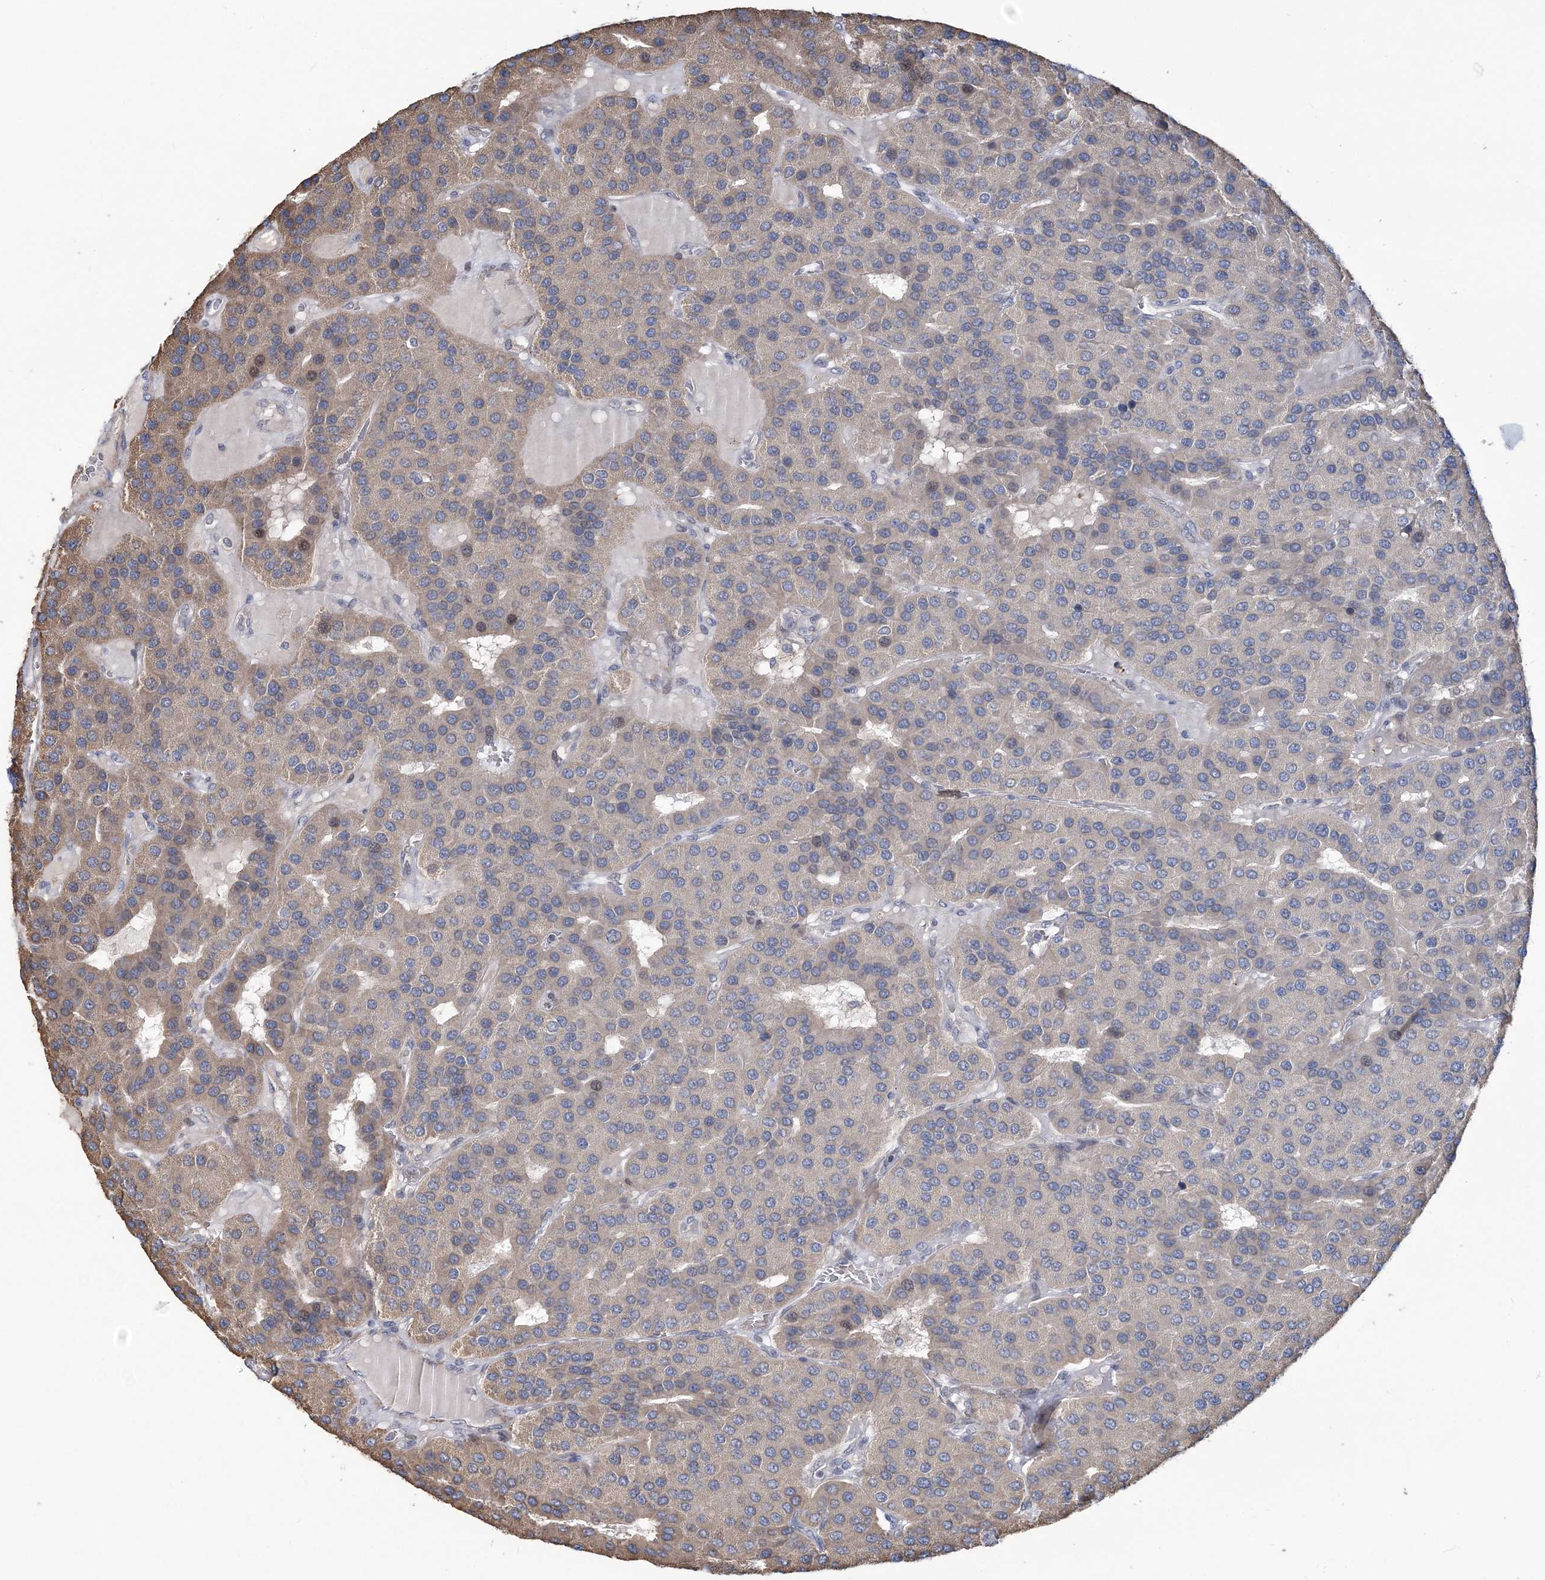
{"staining": {"intensity": "weak", "quantity": "<25%", "location": "cytoplasmic/membranous,nuclear"}, "tissue": "parathyroid gland", "cell_type": "Glandular cells", "image_type": "normal", "snomed": [{"axis": "morphology", "description": "Normal tissue, NOS"}, {"axis": "morphology", "description": "Adenoma, NOS"}, {"axis": "topography", "description": "Parathyroid gland"}], "caption": "Immunohistochemical staining of normal parathyroid gland exhibits no significant expression in glandular cells.", "gene": "PPP2R2B", "patient": {"sex": "female", "age": 86}}